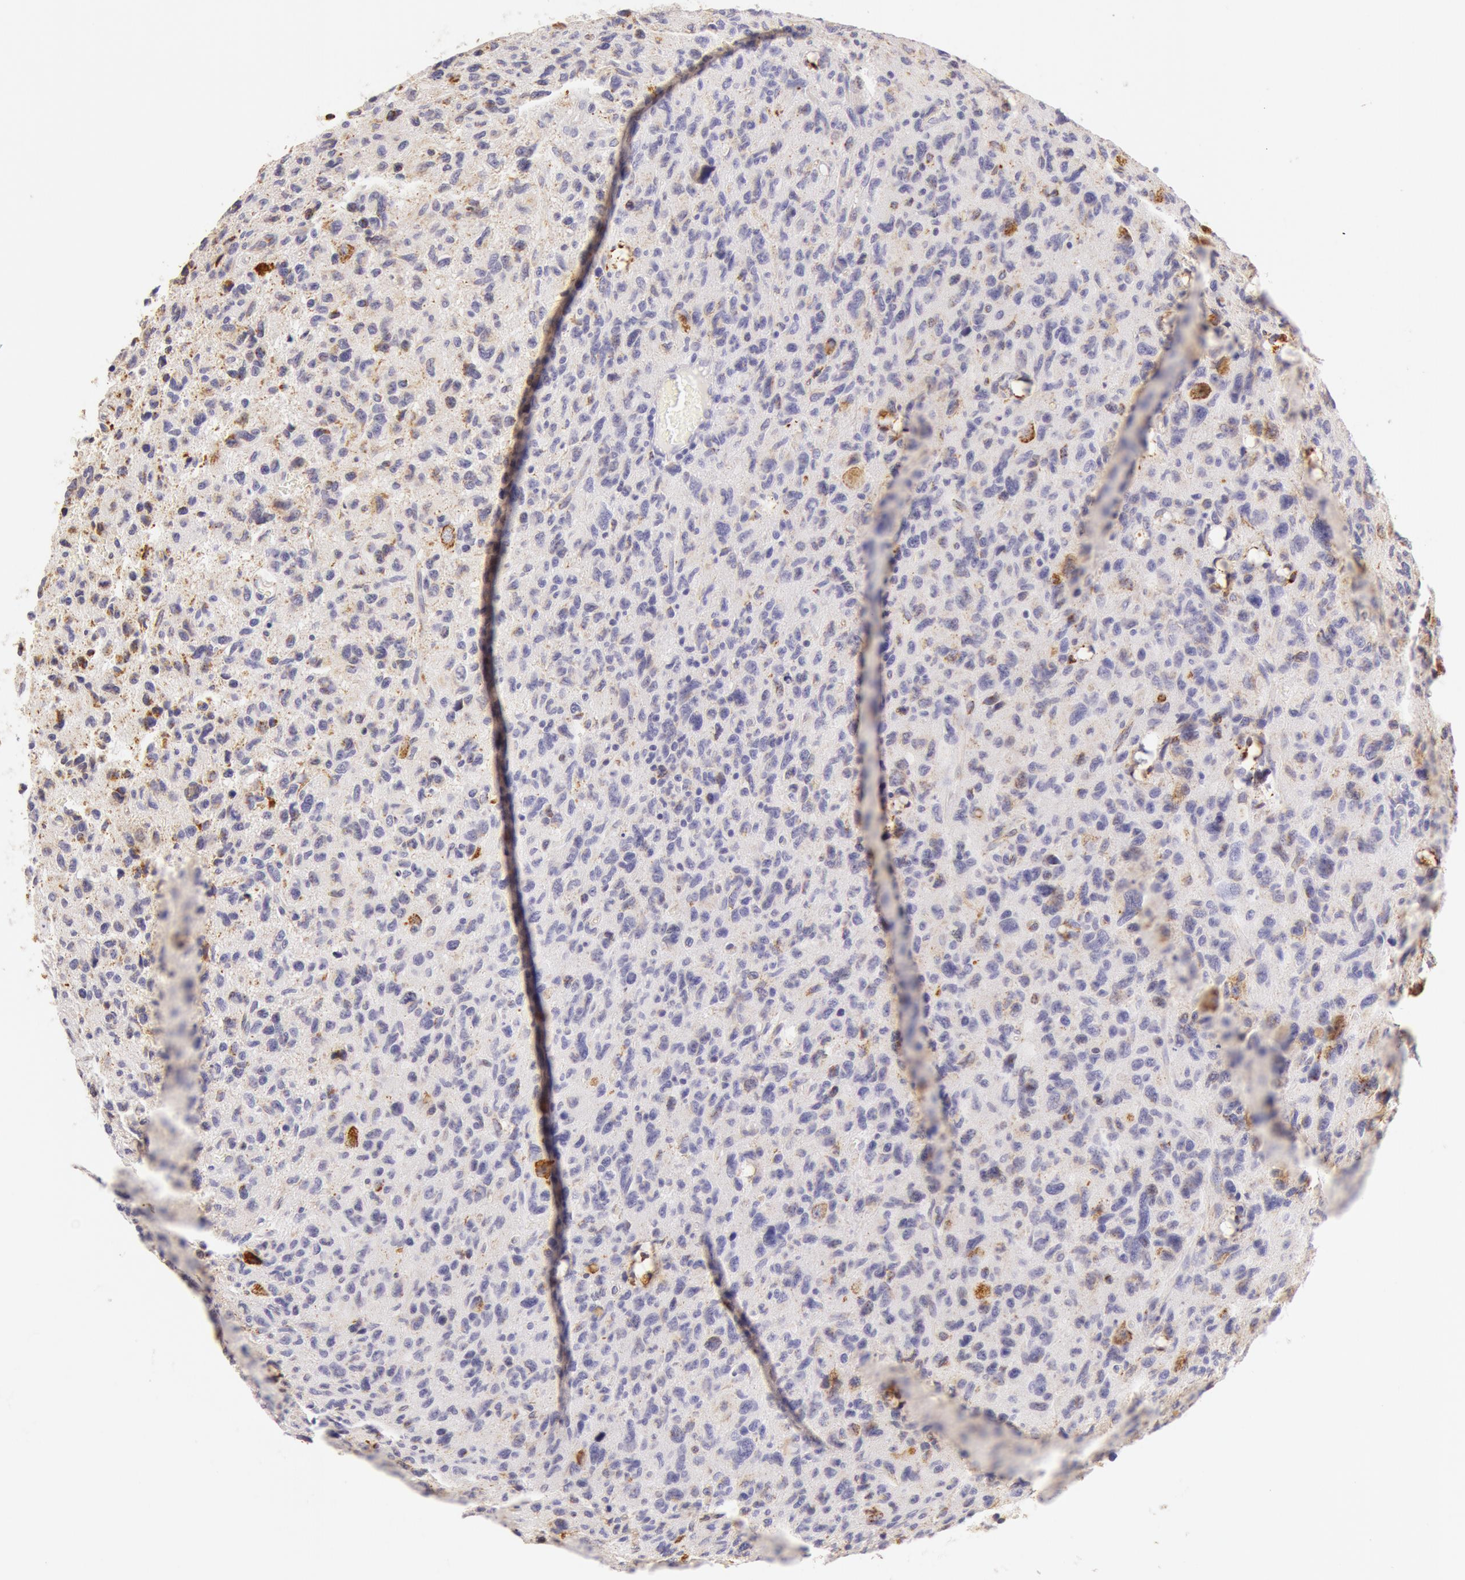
{"staining": {"intensity": "moderate", "quantity": "<25%", "location": "cytoplasmic/membranous"}, "tissue": "glioma", "cell_type": "Tumor cells", "image_type": "cancer", "snomed": [{"axis": "morphology", "description": "Glioma, malignant, High grade"}, {"axis": "topography", "description": "Brain"}], "caption": "Immunohistochemistry (IHC) micrograph of human glioma stained for a protein (brown), which shows low levels of moderate cytoplasmic/membranous positivity in approximately <25% of tumor cells.", "gene": "ATP5F1B", "patient": {"sex": "female", "age": 60}}